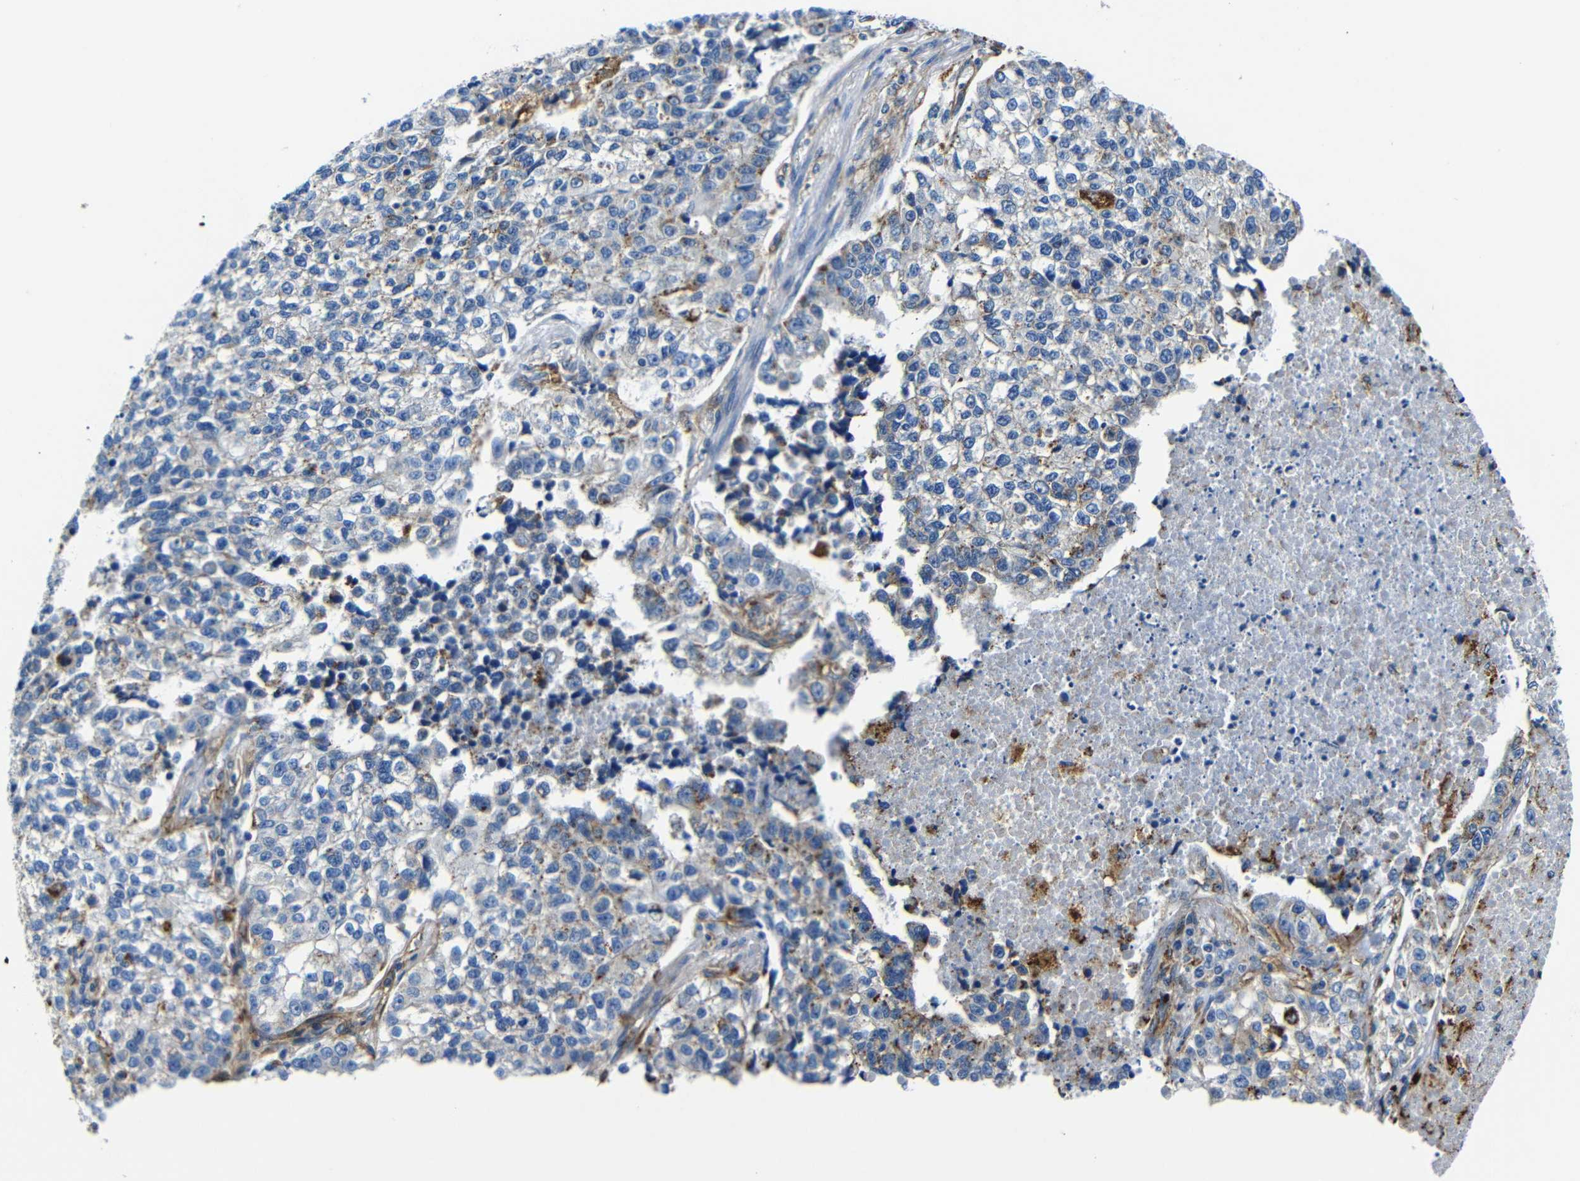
{"staining": {"intensity": "negative", "quantity": "none", "location": "none"}, "tissue": "lung cancer", "cell_type": "Tumor cells", "image_type": "cancer", "snomed": [{"axis": "morphology", "description": "Adenocarcinoma, NOS"}, {"axis": "topography", "description": "Lung"}], "caption": "Immunohistochemistry of lung adenocarcinoma exhibits no positivity in tumor cells. (Brightfield microscopy of DAB immunohistochemistry (IHC) at high magnification).", "gene": "GIMAP2", "patient": {"sex": "male", "age": 49}}